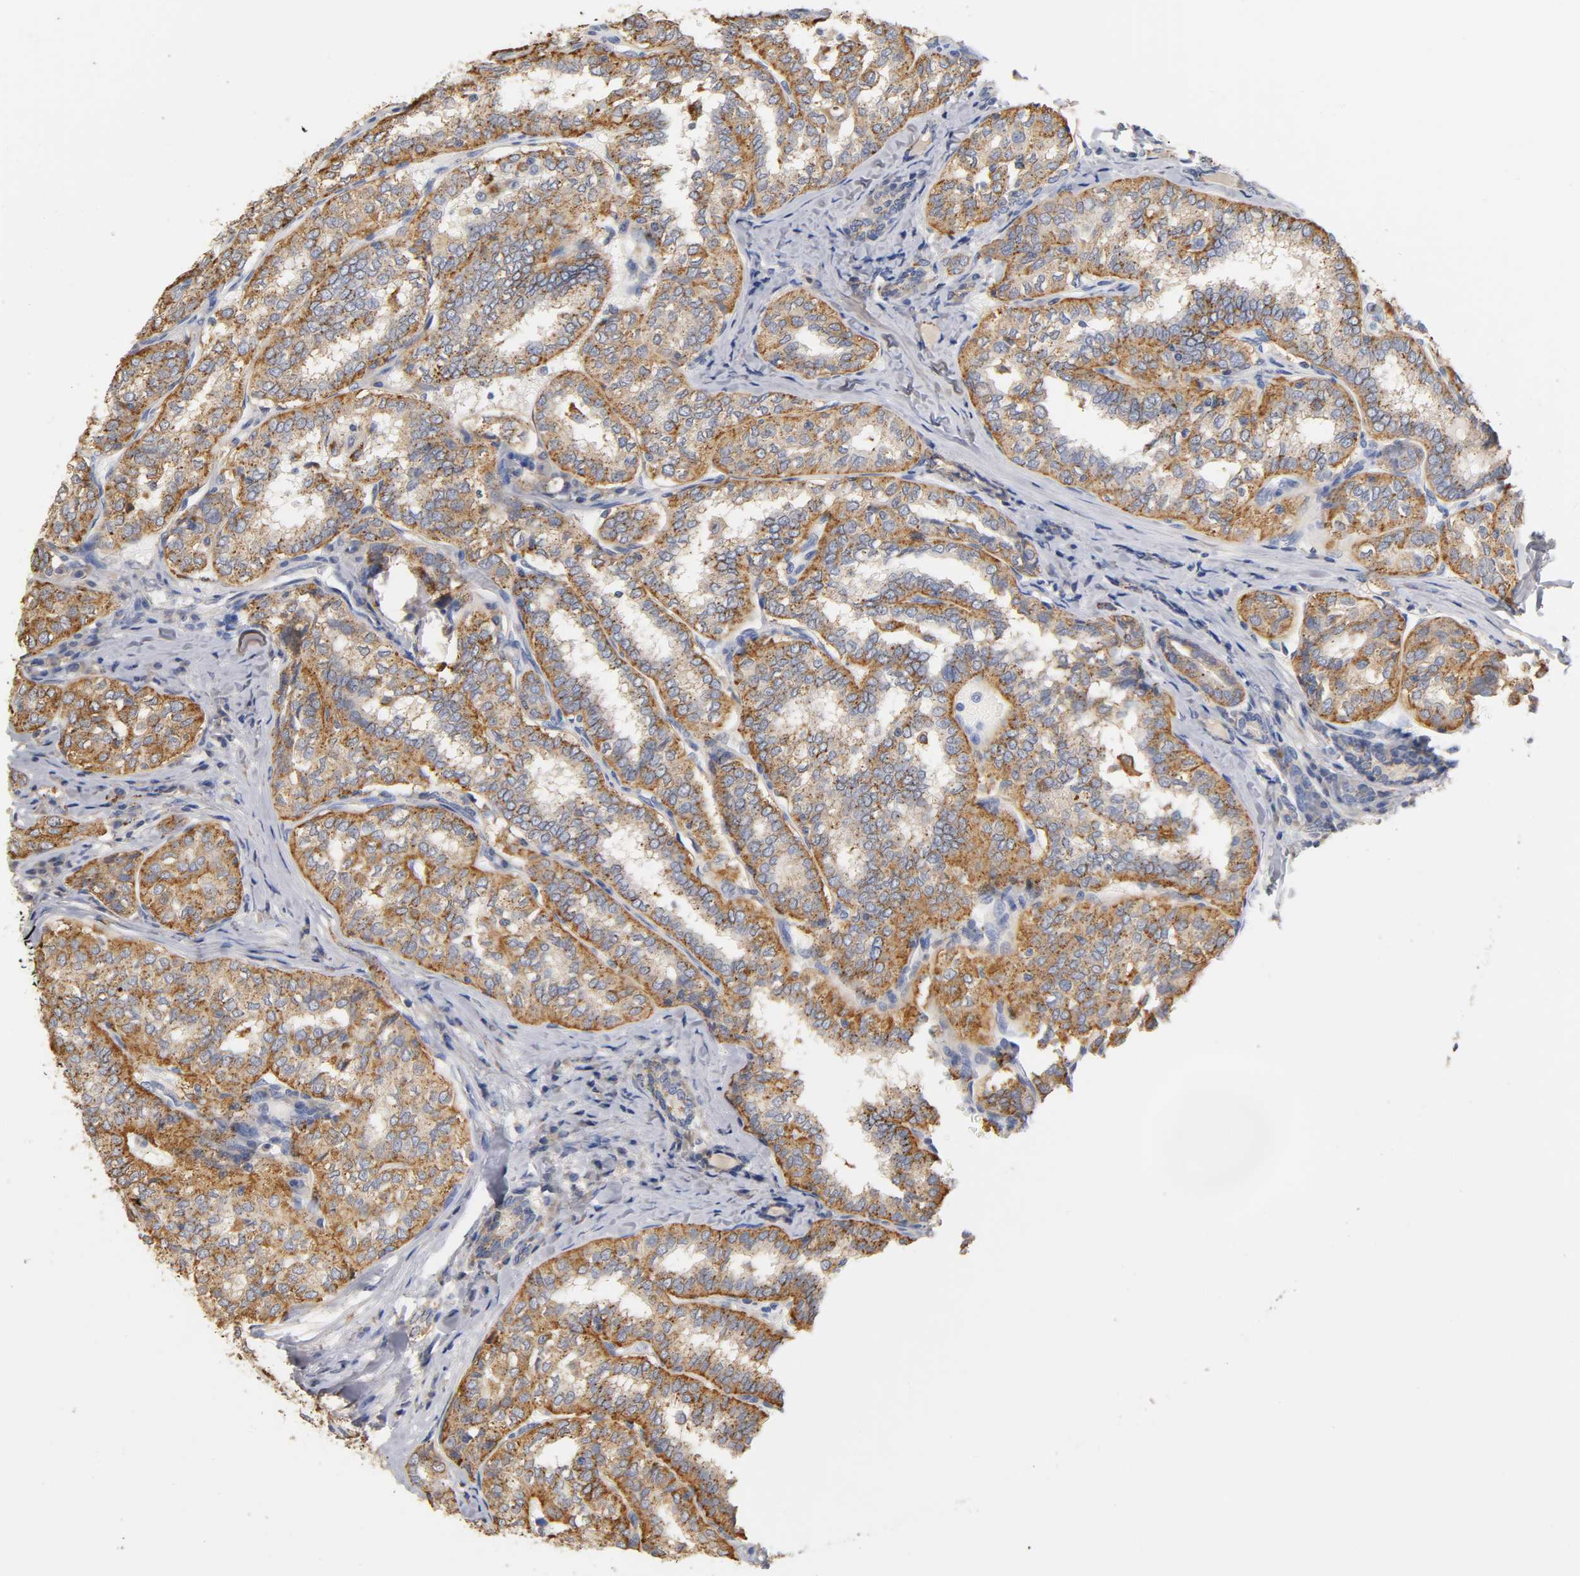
{"staining": {"intensity": "moderate", "quantity": ">75%", "location": "cytoplasmic/membranous"}, "tissue": "thyroid cancer", "cell_type": "Tumor cells", "image_type": "cancer", "snomed": [{"axis": "morphology", "description": "Papillary adenocarcinoma, NOS"}, {"axis": "topography", "description": "Thyroid gland"}], "caption": "Immunohistochemical staining of human papillary adenocarcinoma (thyroid) reveals medium levels of moderate cytoplasmic/membranous expression in approximately >75% of tumor cells.", "gene": "SEMA5A", "patient": {"sex": "female", "age": 30}}